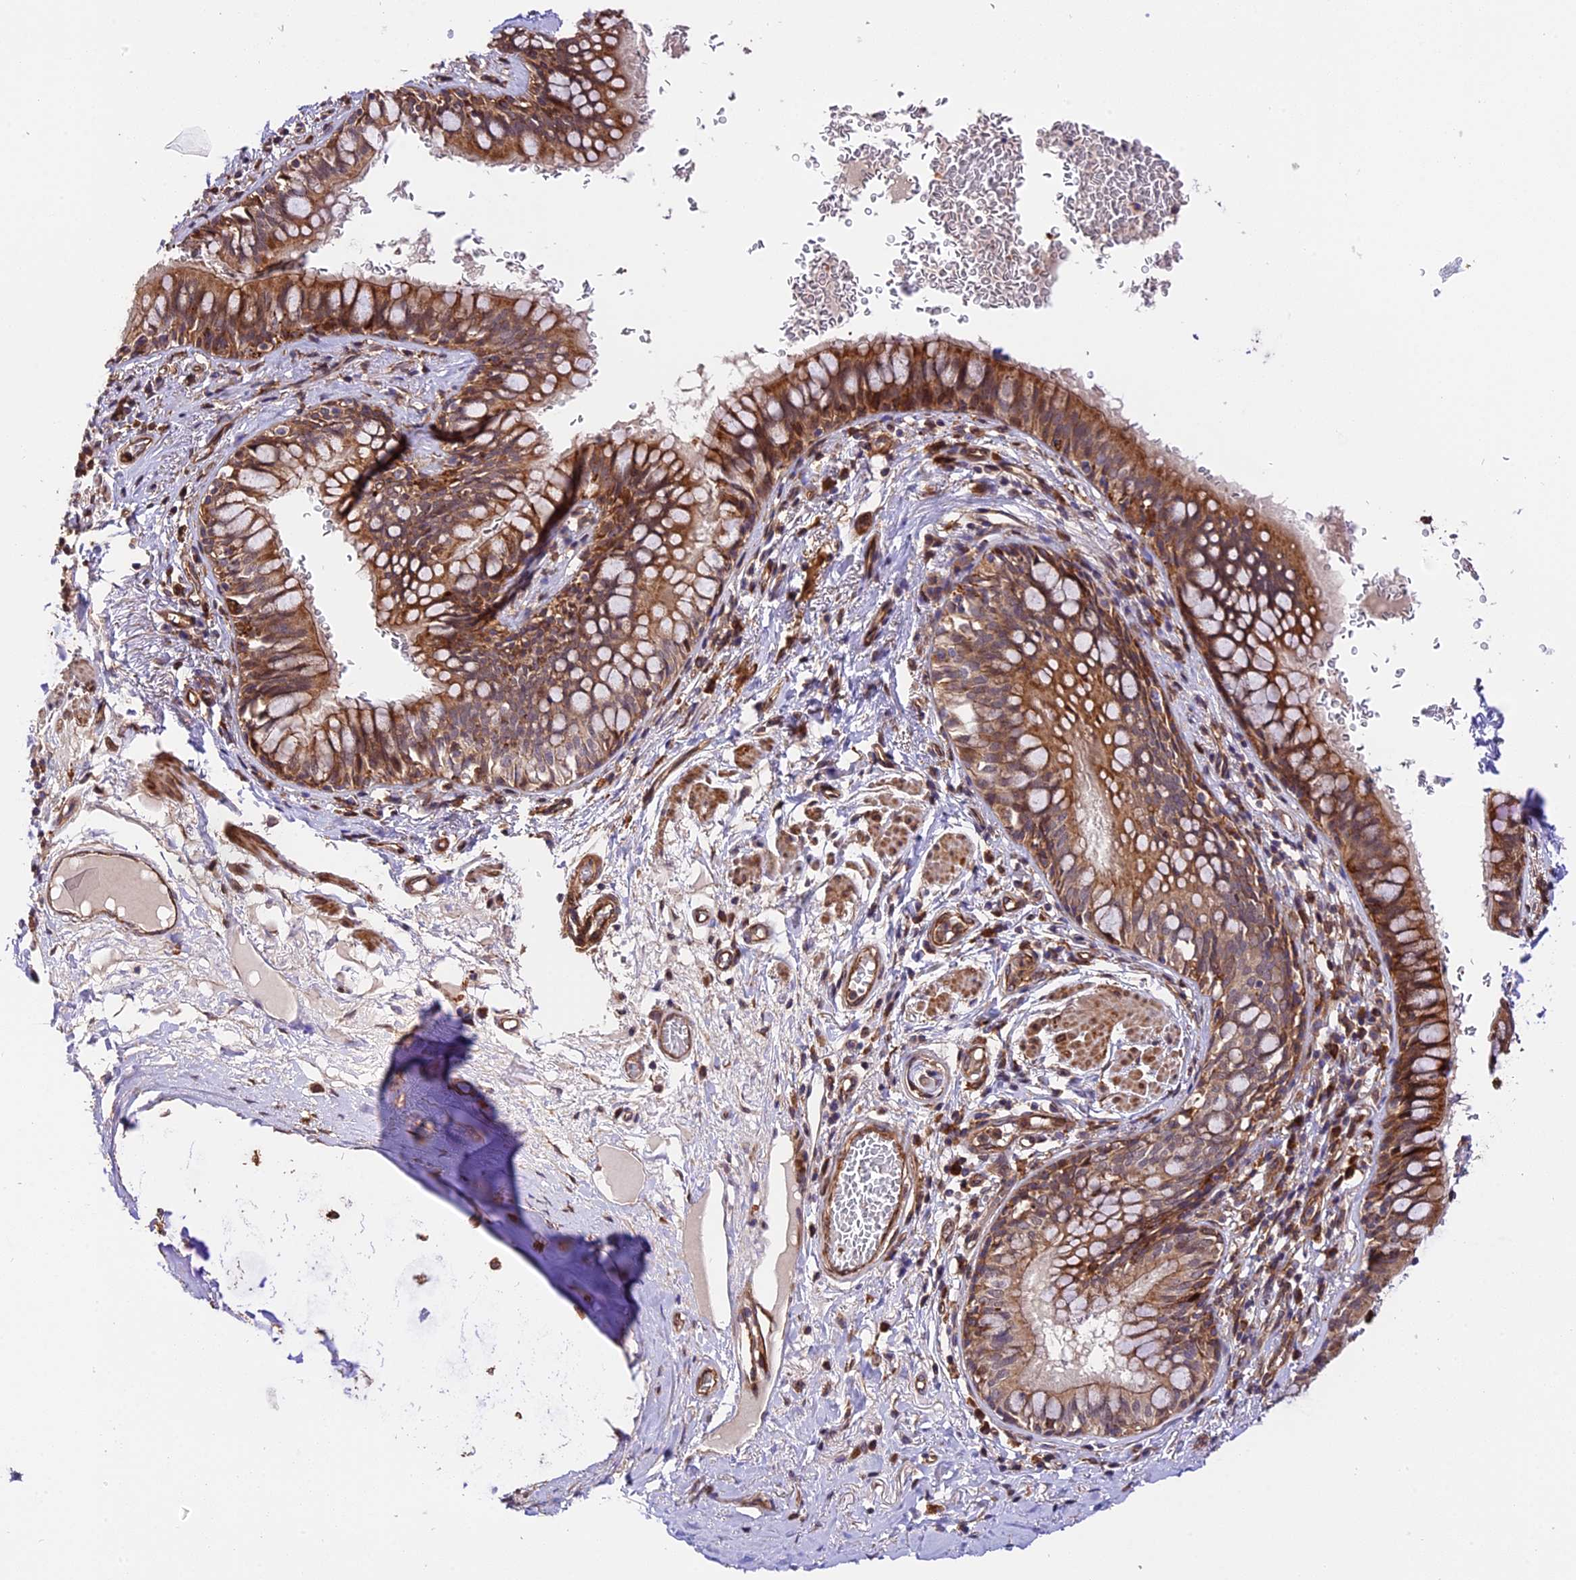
{"staining": {"intensity": "moderate", "quantity": ">75%", "location": "cytoplasmic/membranous"}, "tissue": "bronchus", "cell_type": "Respiratory epithelial cells", "image_type": "normal", "snomed": [{"axis": "morphology", "description": "Normal tissue, NOS"}, {"axis": "topography", "description": "Cartilage tissue"}, {"axis": "topography", "description": "Bronchus"}], "caption": "DAB immunohistochemical staining of benign human bronchus demonstrates moderate cytoplasmic/membranous protein expression in approximately >75% of respiratory epithelial cells. (Brightfield microscopy of DAB IHC at high magnification).", "gene": "HERPUD1", "patient": {"sex": "female", "age": 36}}